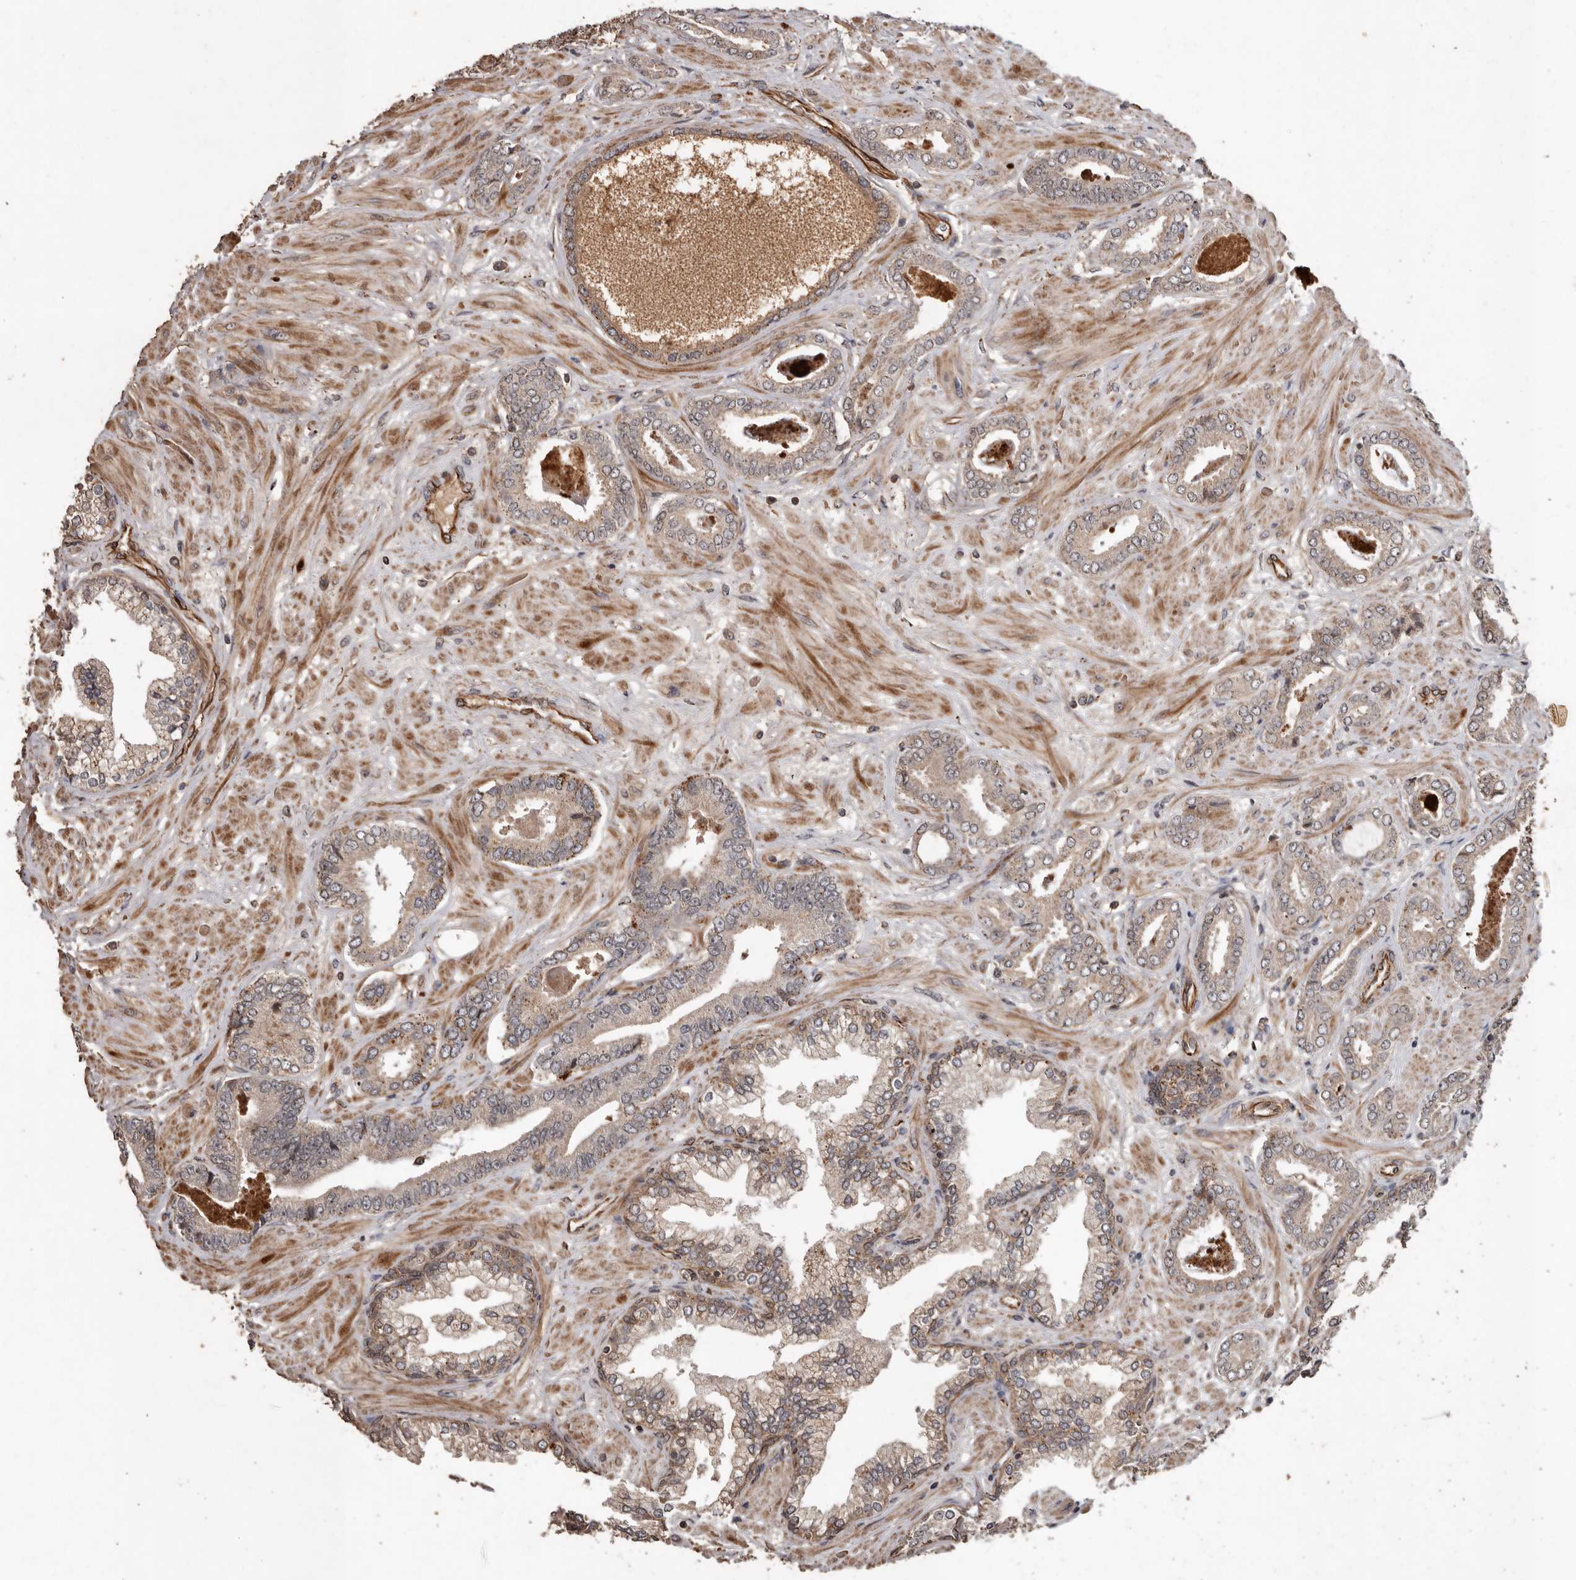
{"staining": {"intensity": "weak", "quantity": "25%-75%", "location": "cytoplasmic/membranous"}, "tissue": "prostate cancer", "cell_type": "Tumor cells", "image_type": "cancer", "snomed": [{"axis": "morphology", "description": "Adenocarcinoma, Low grade"}, {"axis": "topography", "description": "Prostate"}], "caption": "The image displays a brown stain indicating the presence of a protein in the cytoplasmic/membranous of tumor cells in prostate adenocarcinoma (low-grade).", "gene": "BRAT1", "patient": {"sex": "male", "age": 71}}